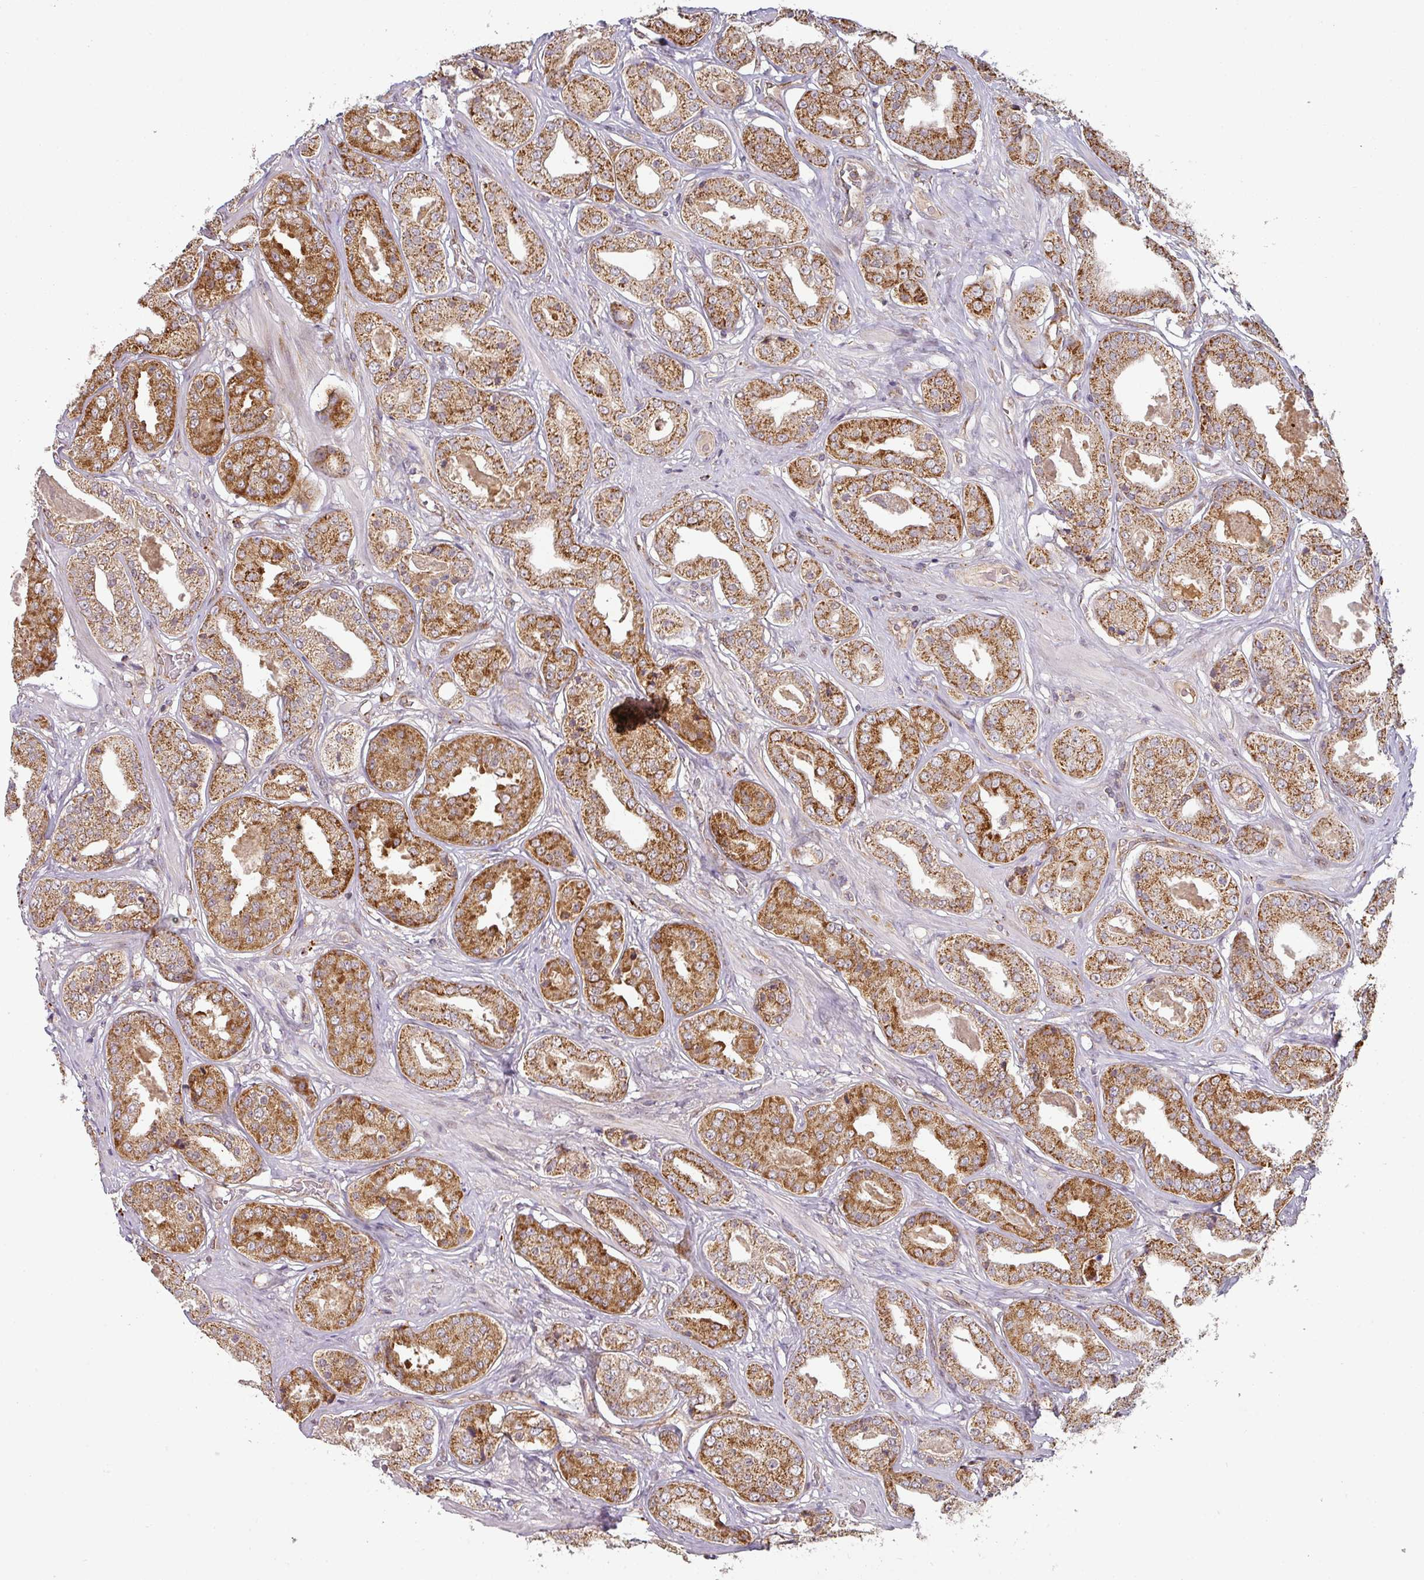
{"staining": {"intensity": "moderate", "quantity": ">75%", "location": "cytoplasmic/membranous"}, "tissue": "prostate cancer", "cell_type": "Tumor cells", "image_type": "cancer", "snomed": [{"axis": "morphology", "description": "Adenocarcinoma, High grade"}, {"axis": "topography", "description": "Prostate"}], "caption": "This is a photomicrograph of IHC staining of prostate adenocarcinoma (high-grade), which shows moderate expression in the cytoplasmic/membranous of tumor cells.", "gene": "MRPS16", "patient": {"sex": "male", "age": 63}}